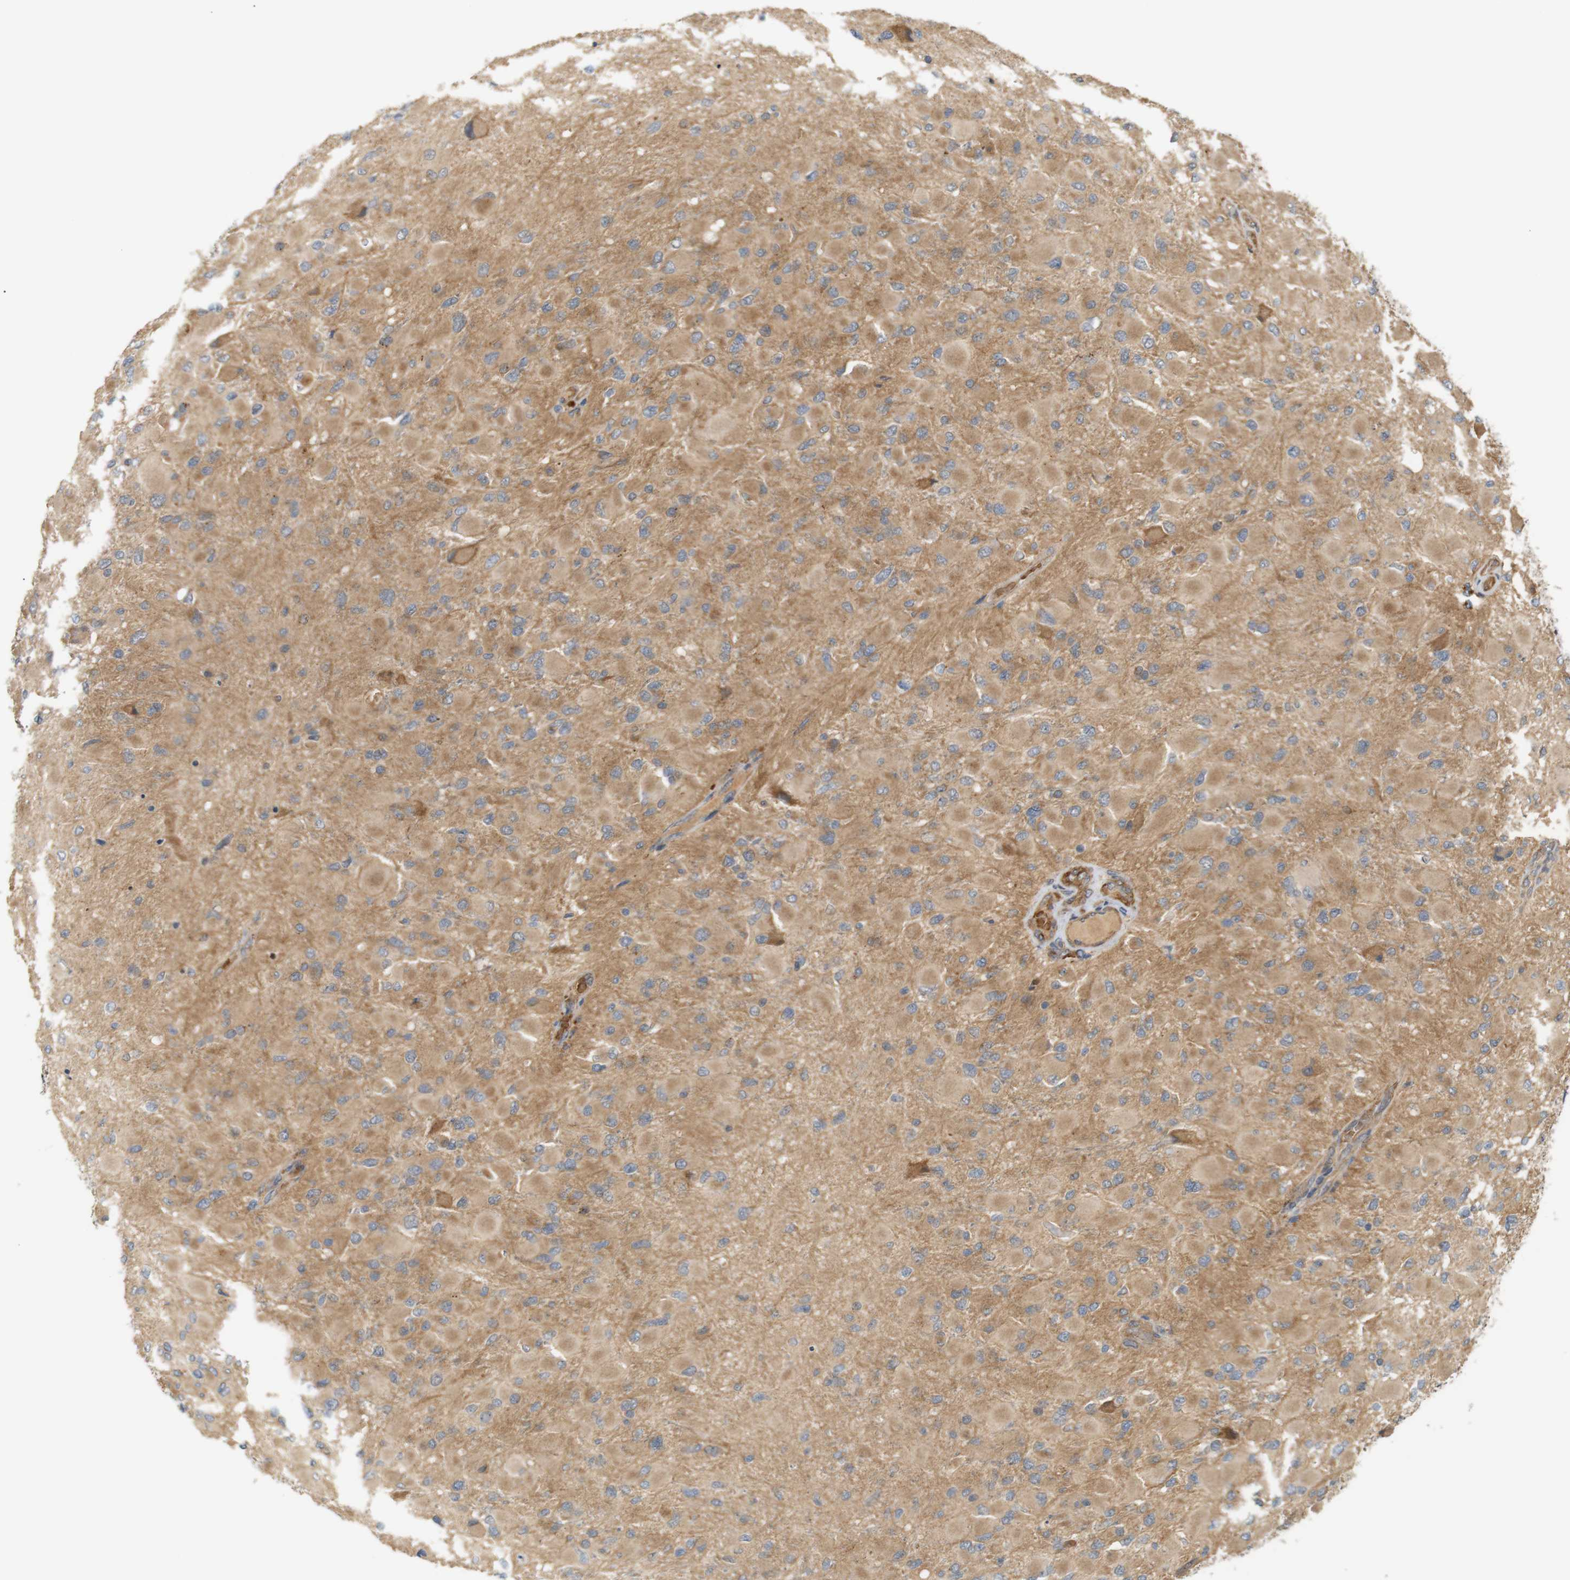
{"staining": {"intensity": "moderate", "quantity": ">75%", "location": "cytoplasmic/membranous"}, "tissue": "glioma", "cell_type": "Tumor cells", "image_type": "cancer", "snomed": [{"axis": "morphology", "description": "Glioma, malignant, High grade"}, {"axis": "topography", "description": "Cerebral cortex"}], "caption": "An IHC micrograph of tumor tissue is shown. Protein staining in brown labels moderate cytoplasmic/membranous positivity in glioma within tumor cells.", "gene": "RPTOR", "patient": {"sex": "female", "age": 36}}